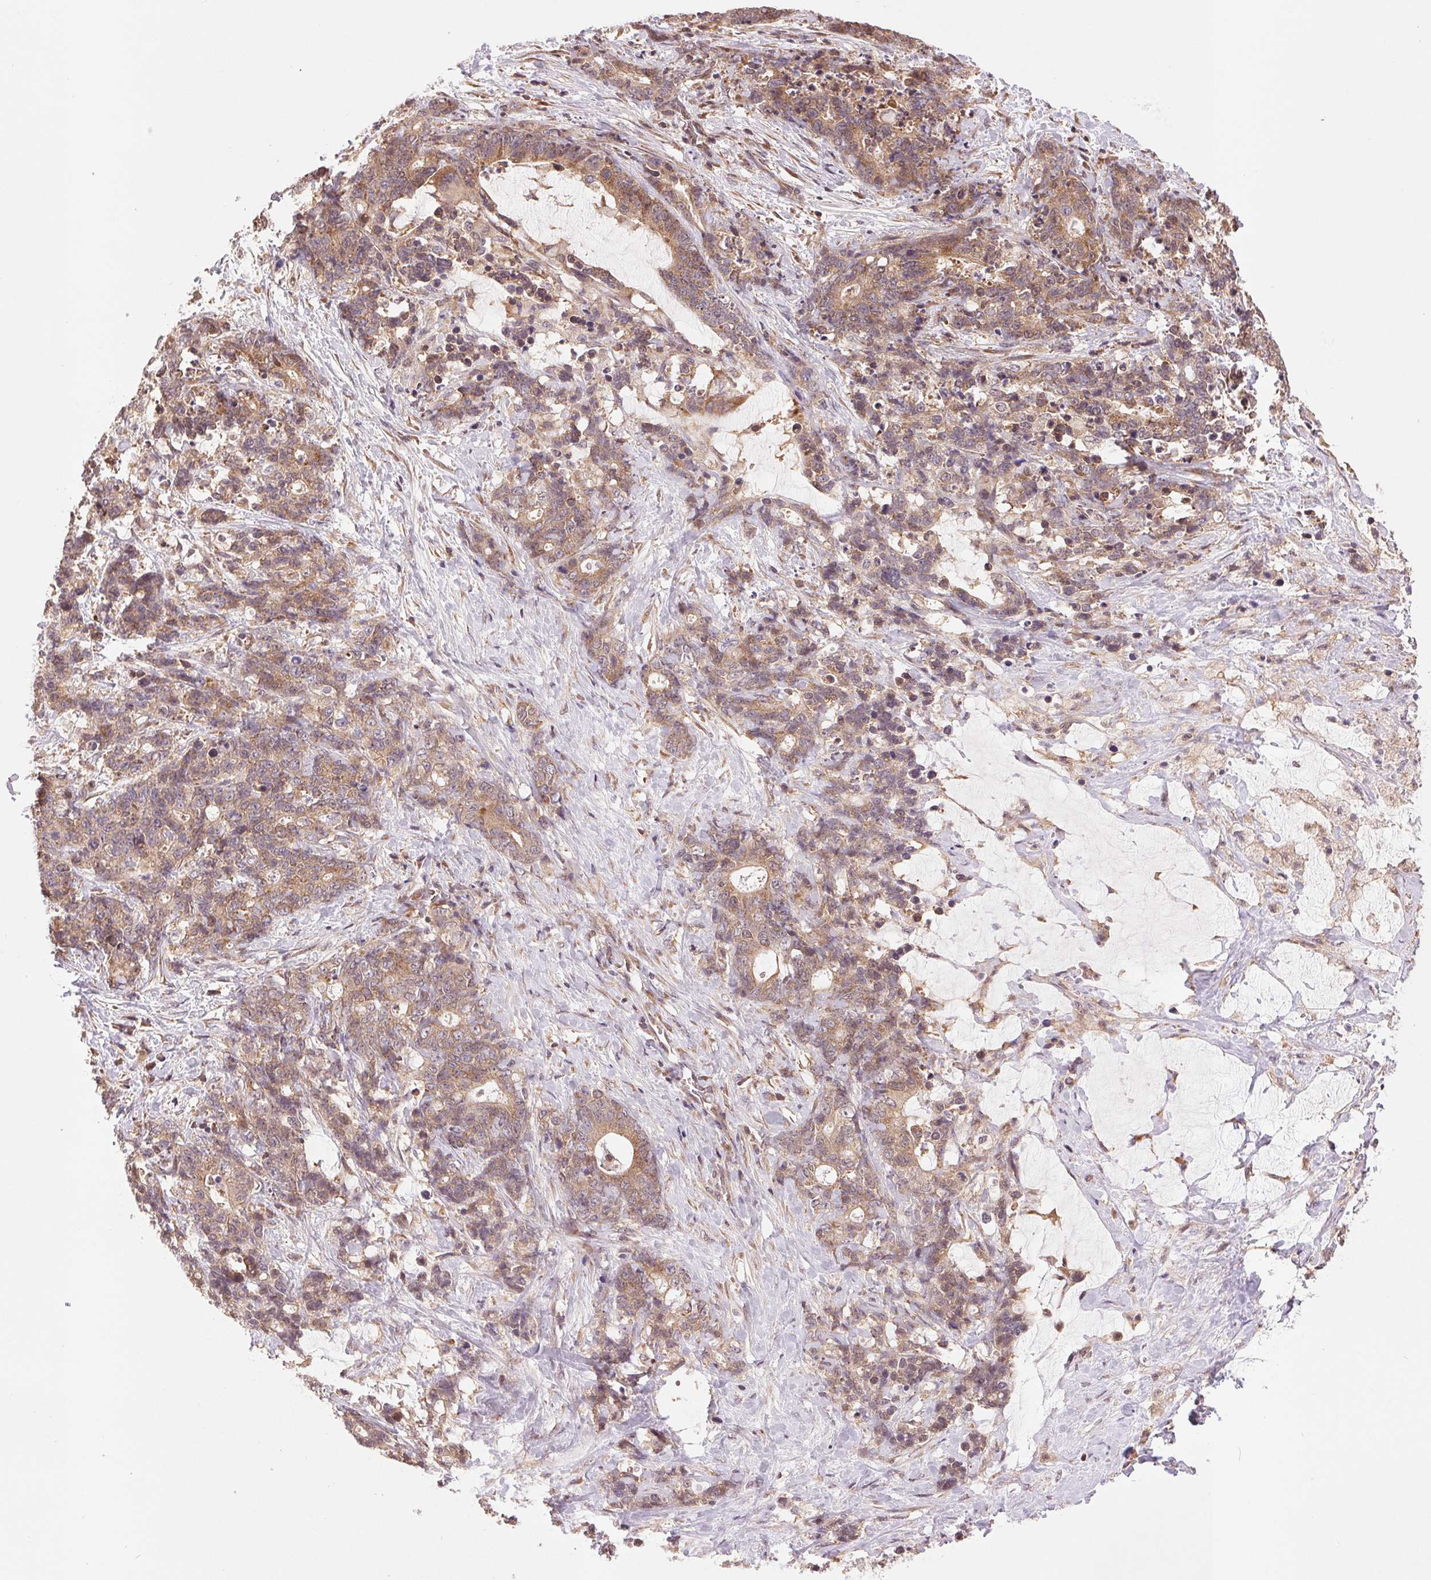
{"staining": {"intensity": "weak", "quantity": ">75%", "location": "cytoplasmic/membranous"}, "tissue": "stomach cancer", "cell_type": "Tumor cells", "image_type": "cancer", "snomed": [{"axis": "morphology", "description": "Normal tissue, NOS"}, {"axis": "morphology", "description": "Adenocarcinoma, NOS"}, {"axis": "topography", "description": "Stomach"}], "caption": "Weak cytoplasmic/membranous protein expression is present in approximately >75% of tumor cells in stomach adenocarcinoma.", "gene": "BTF3L4", "patient": {"sex": "female", "age": 64}}